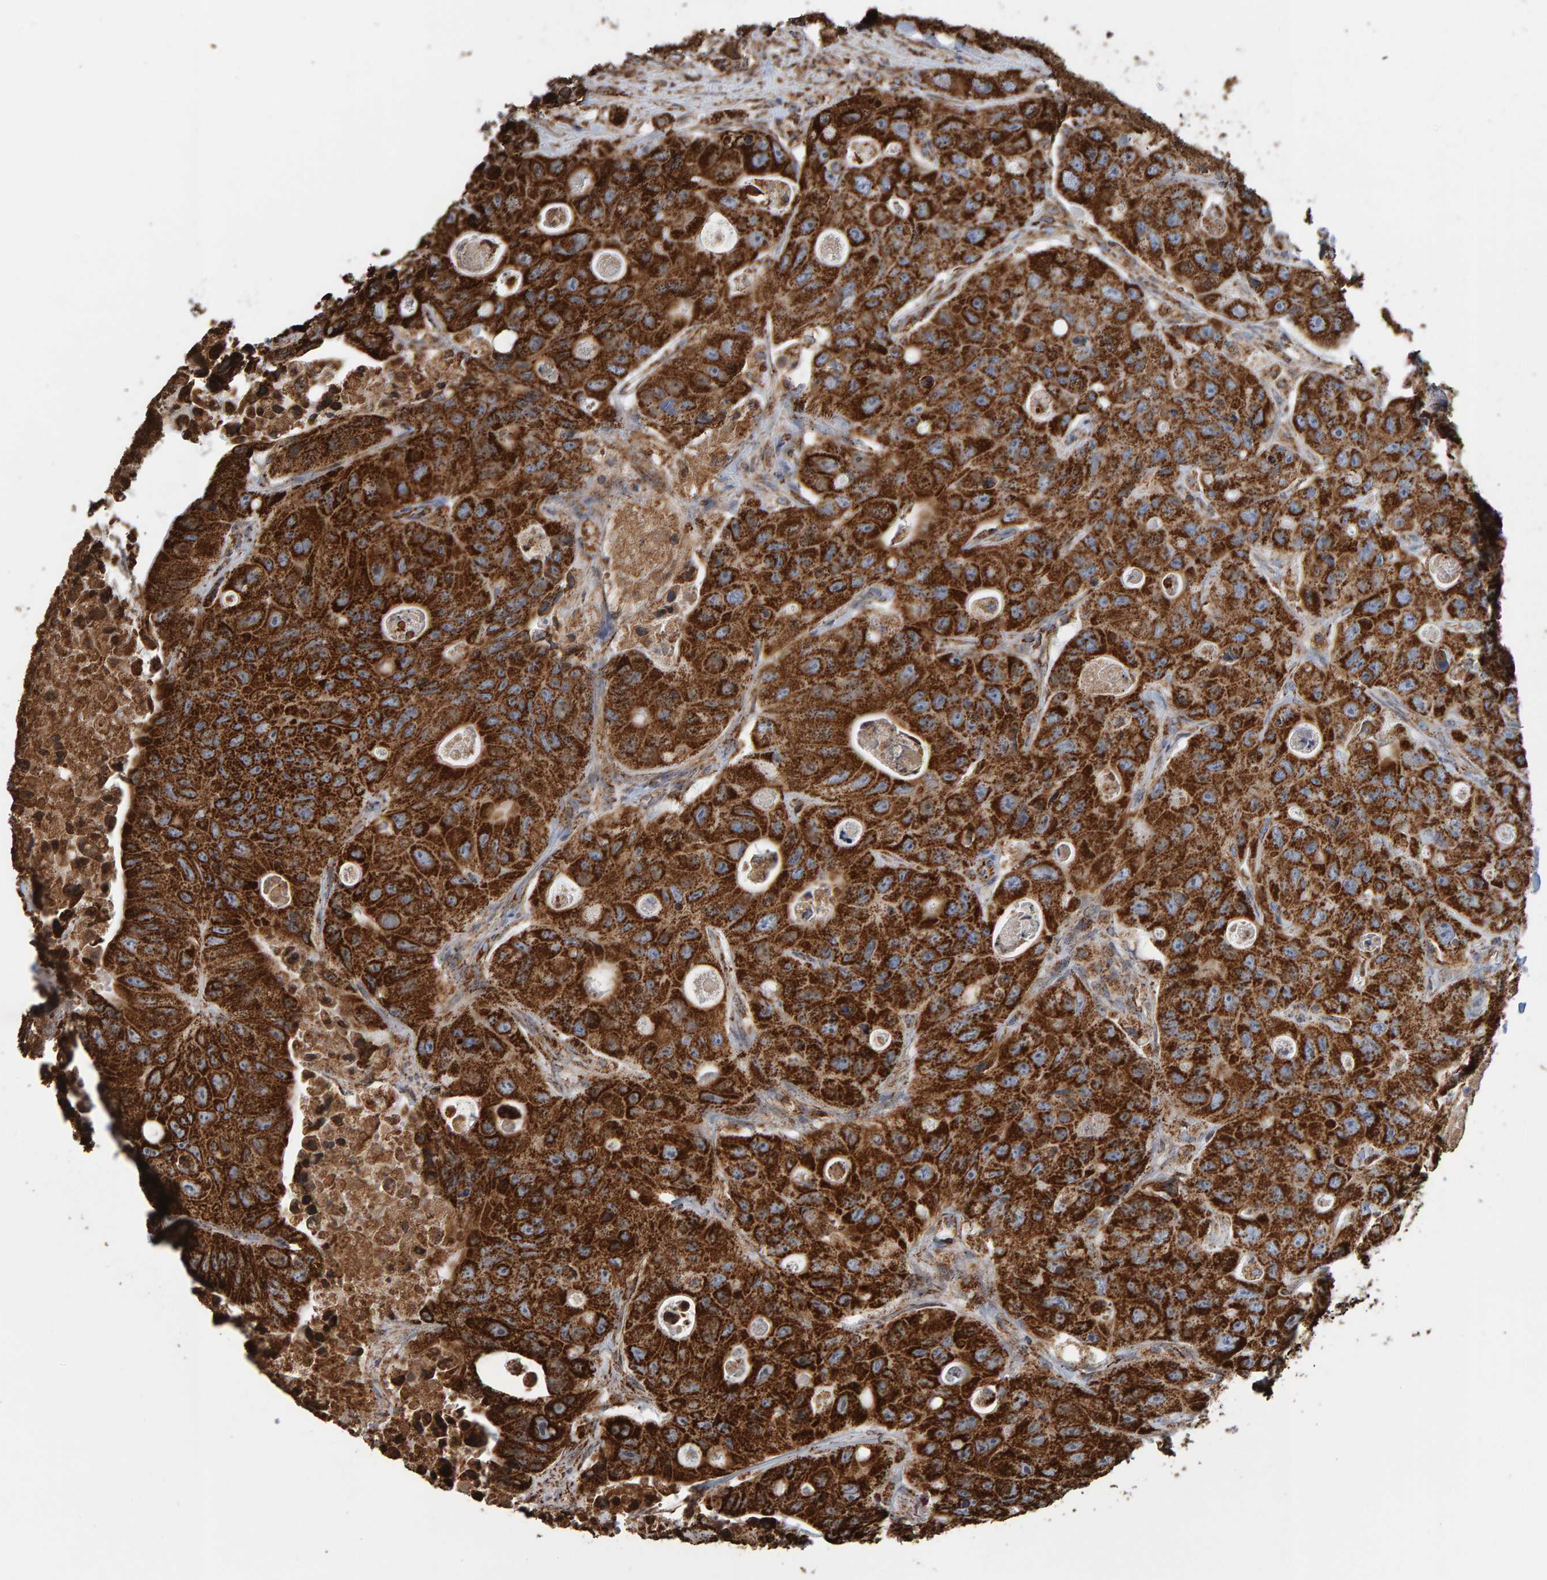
{"staining": {"intensity": "strong", "quantity": ">75%", "location": "cytoplasmic/membranous"}, "tissue": "colorectal cancer", "cell_type": "Tumor cells", "image_type": "cancer", "snomed": [{"axis": "morphology", "description": "Adenocarcinoma, NOS"}, {"axis": "topography", "description": "Colon"}], "caption": "Immunohistochemistry (DAB (3,3'-diaminobenzidine)) staining of human colorectal cancer displays strong cytoplasmic/membranous protein staining in about >75% of tumor cells.", "gene": "MRPL45", "patient": {"sex": "female", "age": 46}}